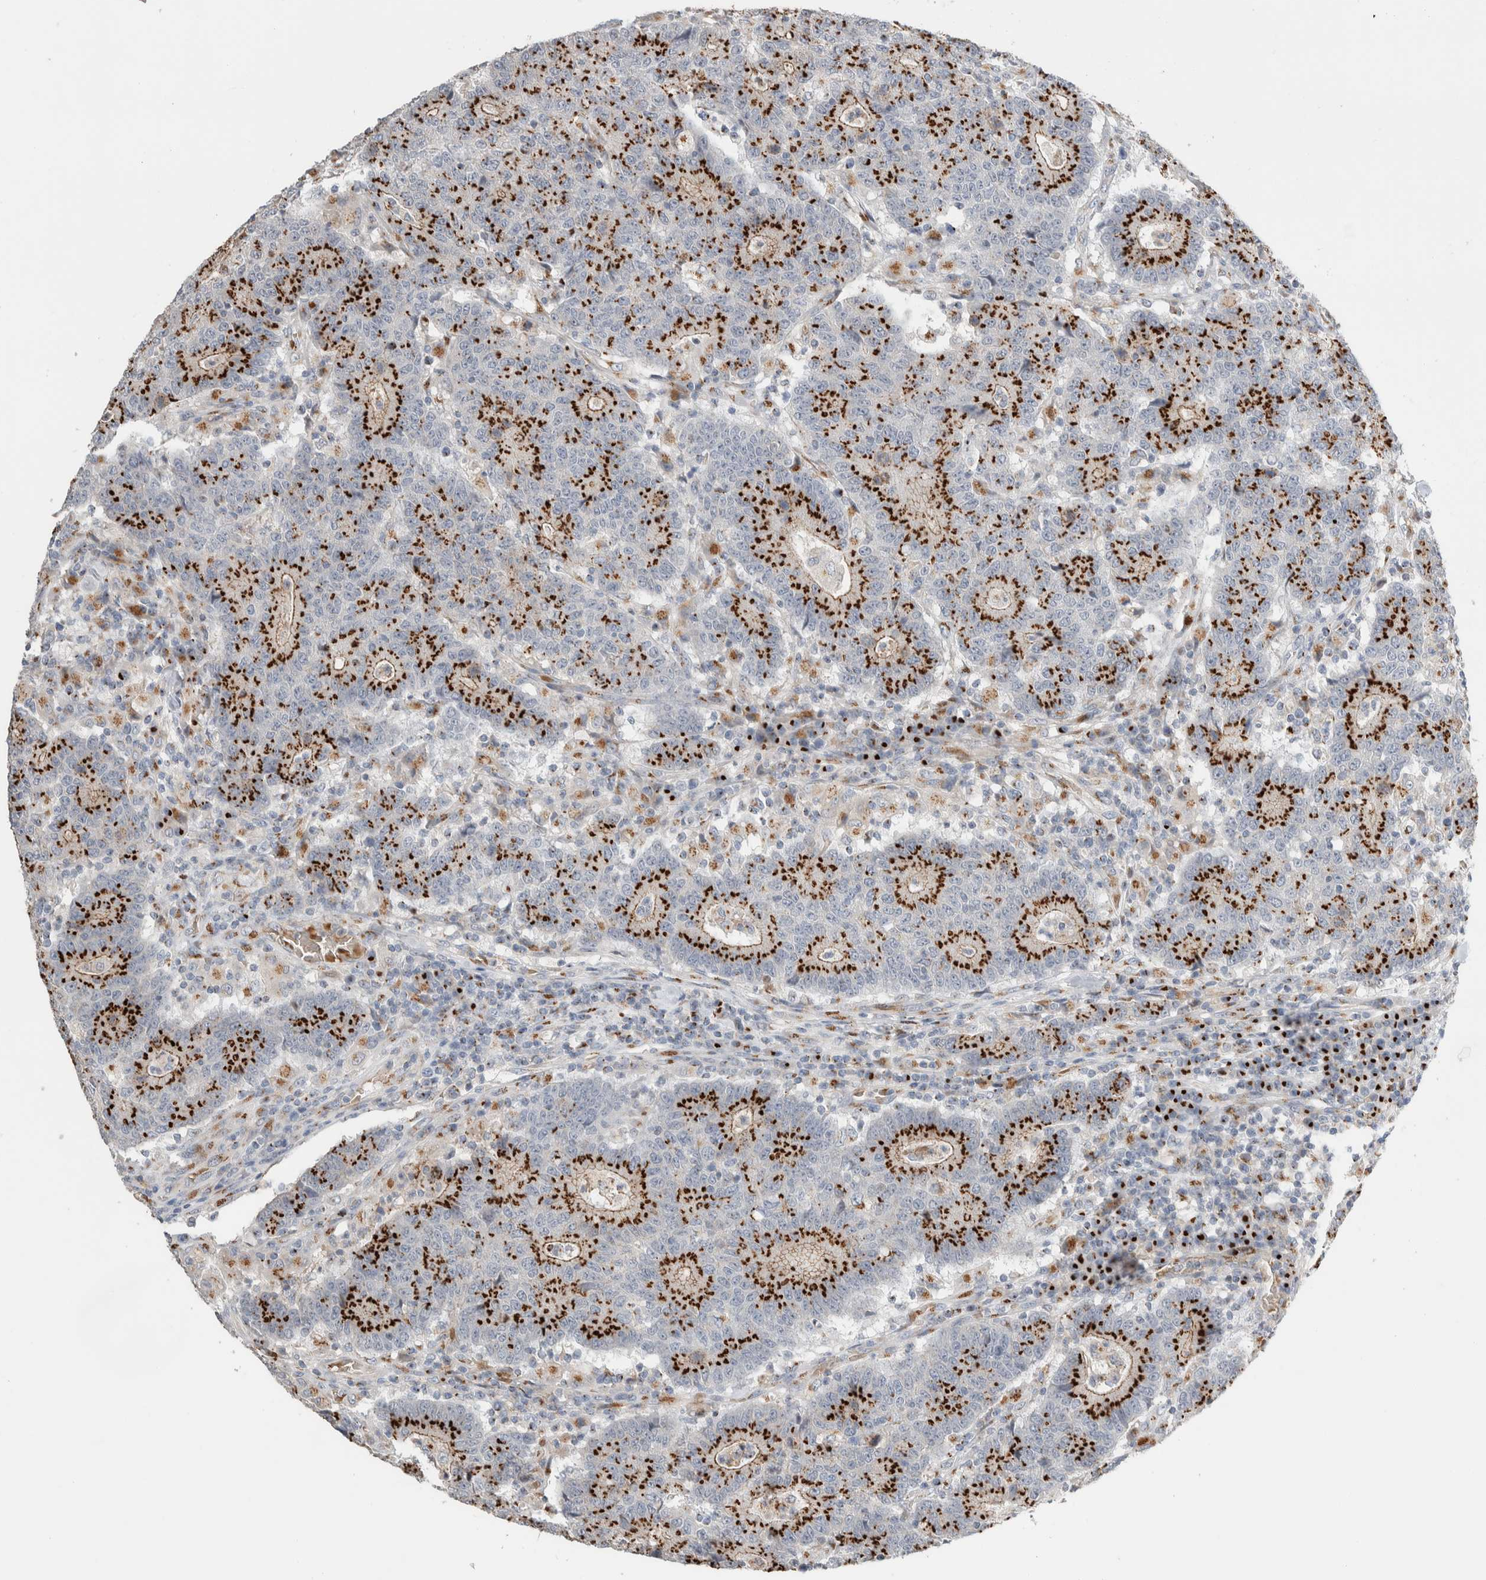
{"staining": {"intensity": "strong", "quantity": "25%-75%", "location": "cytoplasmic/membranous"}, "tissue": "colorectal cancer", "cell_type": "Tumor cells", "image_type": "cancer", "snomed": [{"axis": "morphology", "description": "Normal tissue, NOS"}, {"axis": "morphology", "description": "Adenocarcinoma, NOS"}, {"axis": "topography", "description": "Colon"}], "caption": "Brown immunohistochemical staining in human adenocarcinoma (colorectal) displays strong cytoplasmic/membranous expression in approximately 25%-75% of tumor cells. (brown staining indicates protein expression, while blue staining denotes nuclei).", "gene": "SLC38A10", "patient": {"sex": "female", "age": 75}}